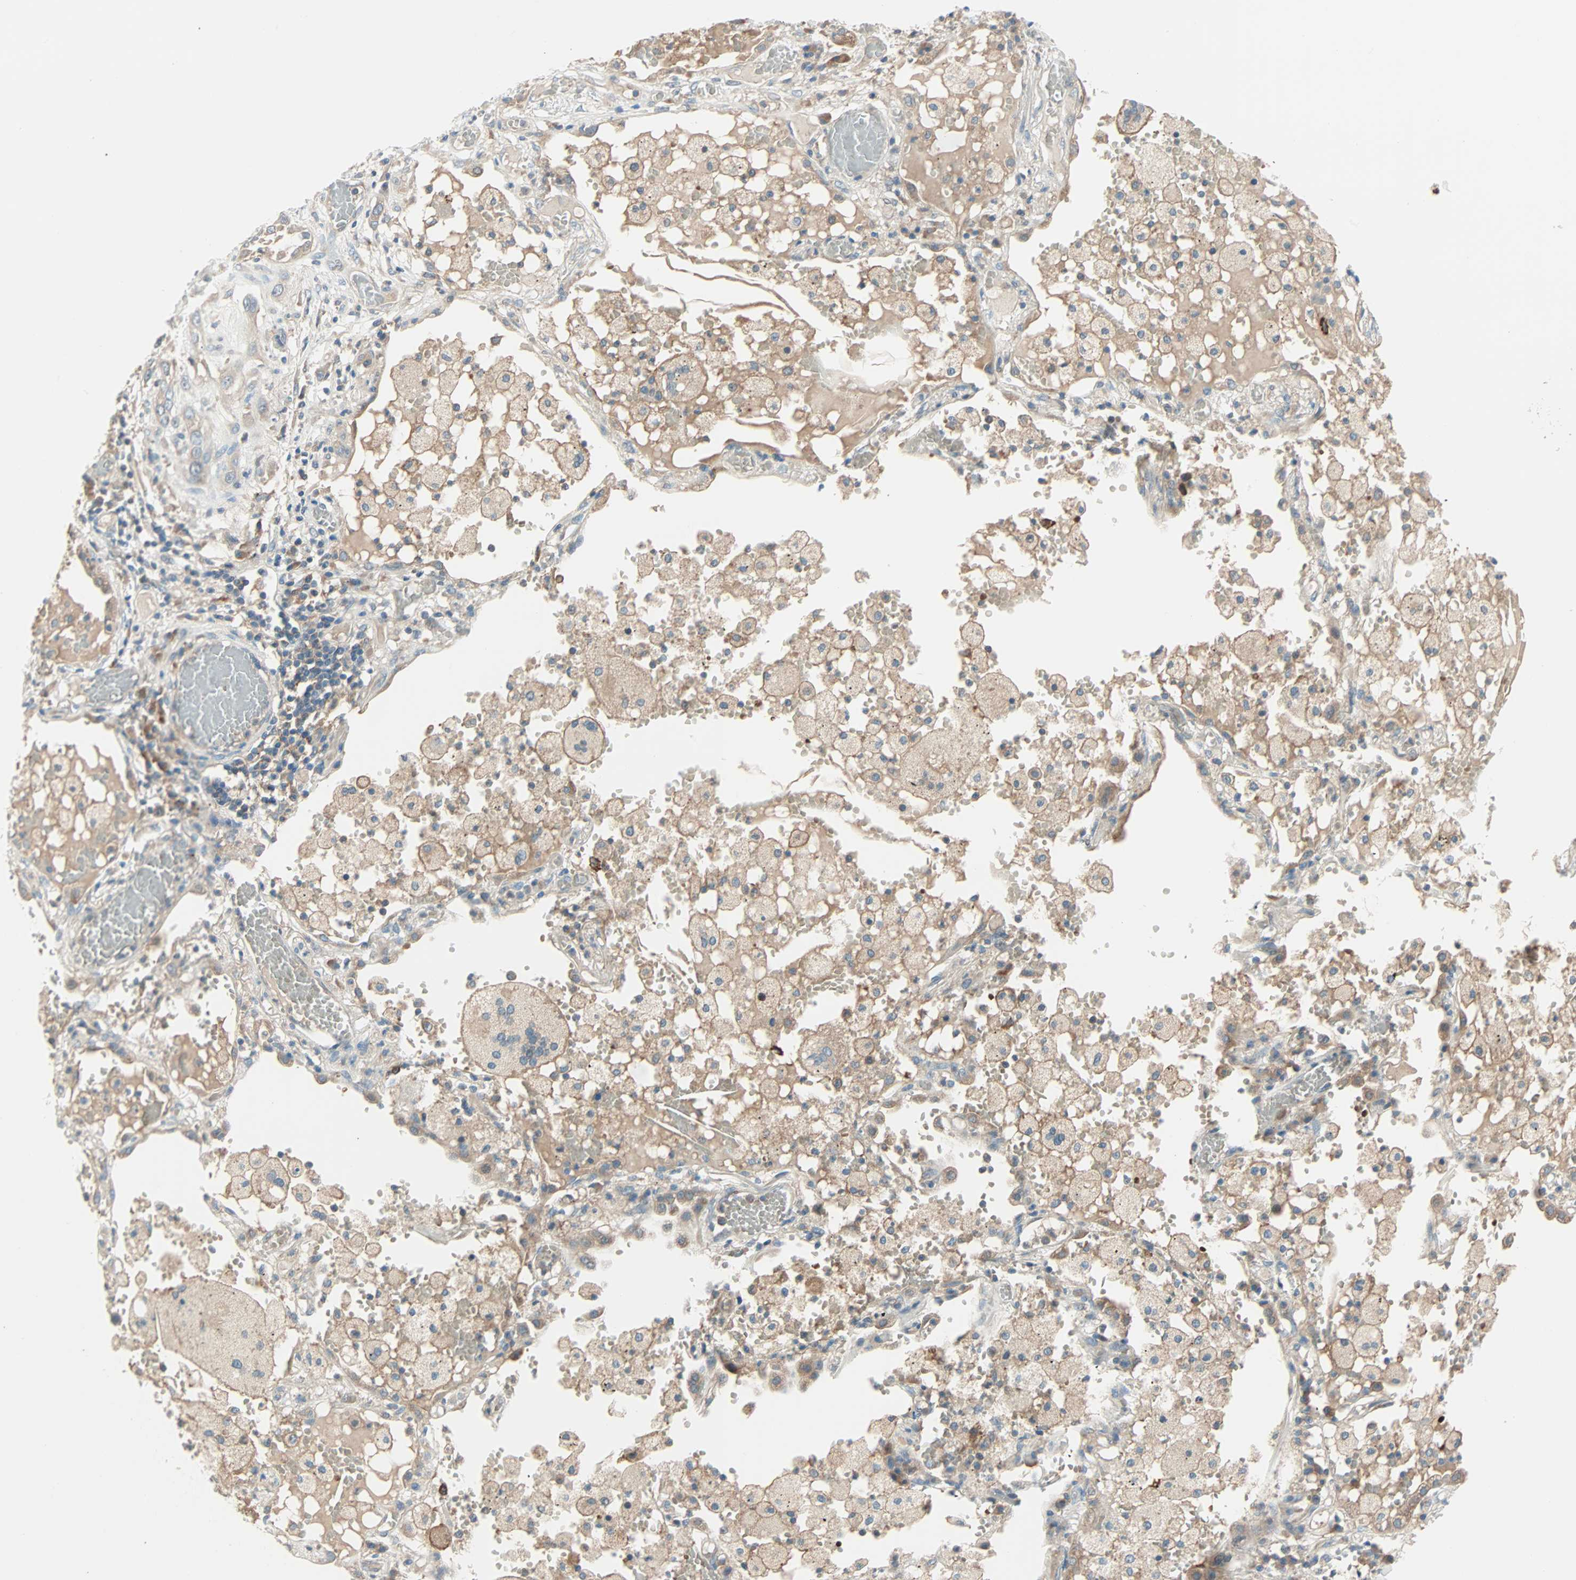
{"staining": {"intensity": "moderate", "quantity": ">75%", "location": "cytoplasmic/membranous"}, "tissue": "lung cancer", "cell_type": "Tumor cells", "image_type": "cancer", "snomed": [{"axis": "morphology", "description": "Squamous cell carcinoma, NOS"}, {"axis": "topography", "description": "Lung"}], "caption": "Squamous cell carcinoma (lung) was stained to show a protein in brown. There is medium levels of moderate cytoplasmic/membranous positivity in about >75% of tumor cells.", "gene": "SMIM8", "patient": {"sex": "male", "age": 71}}